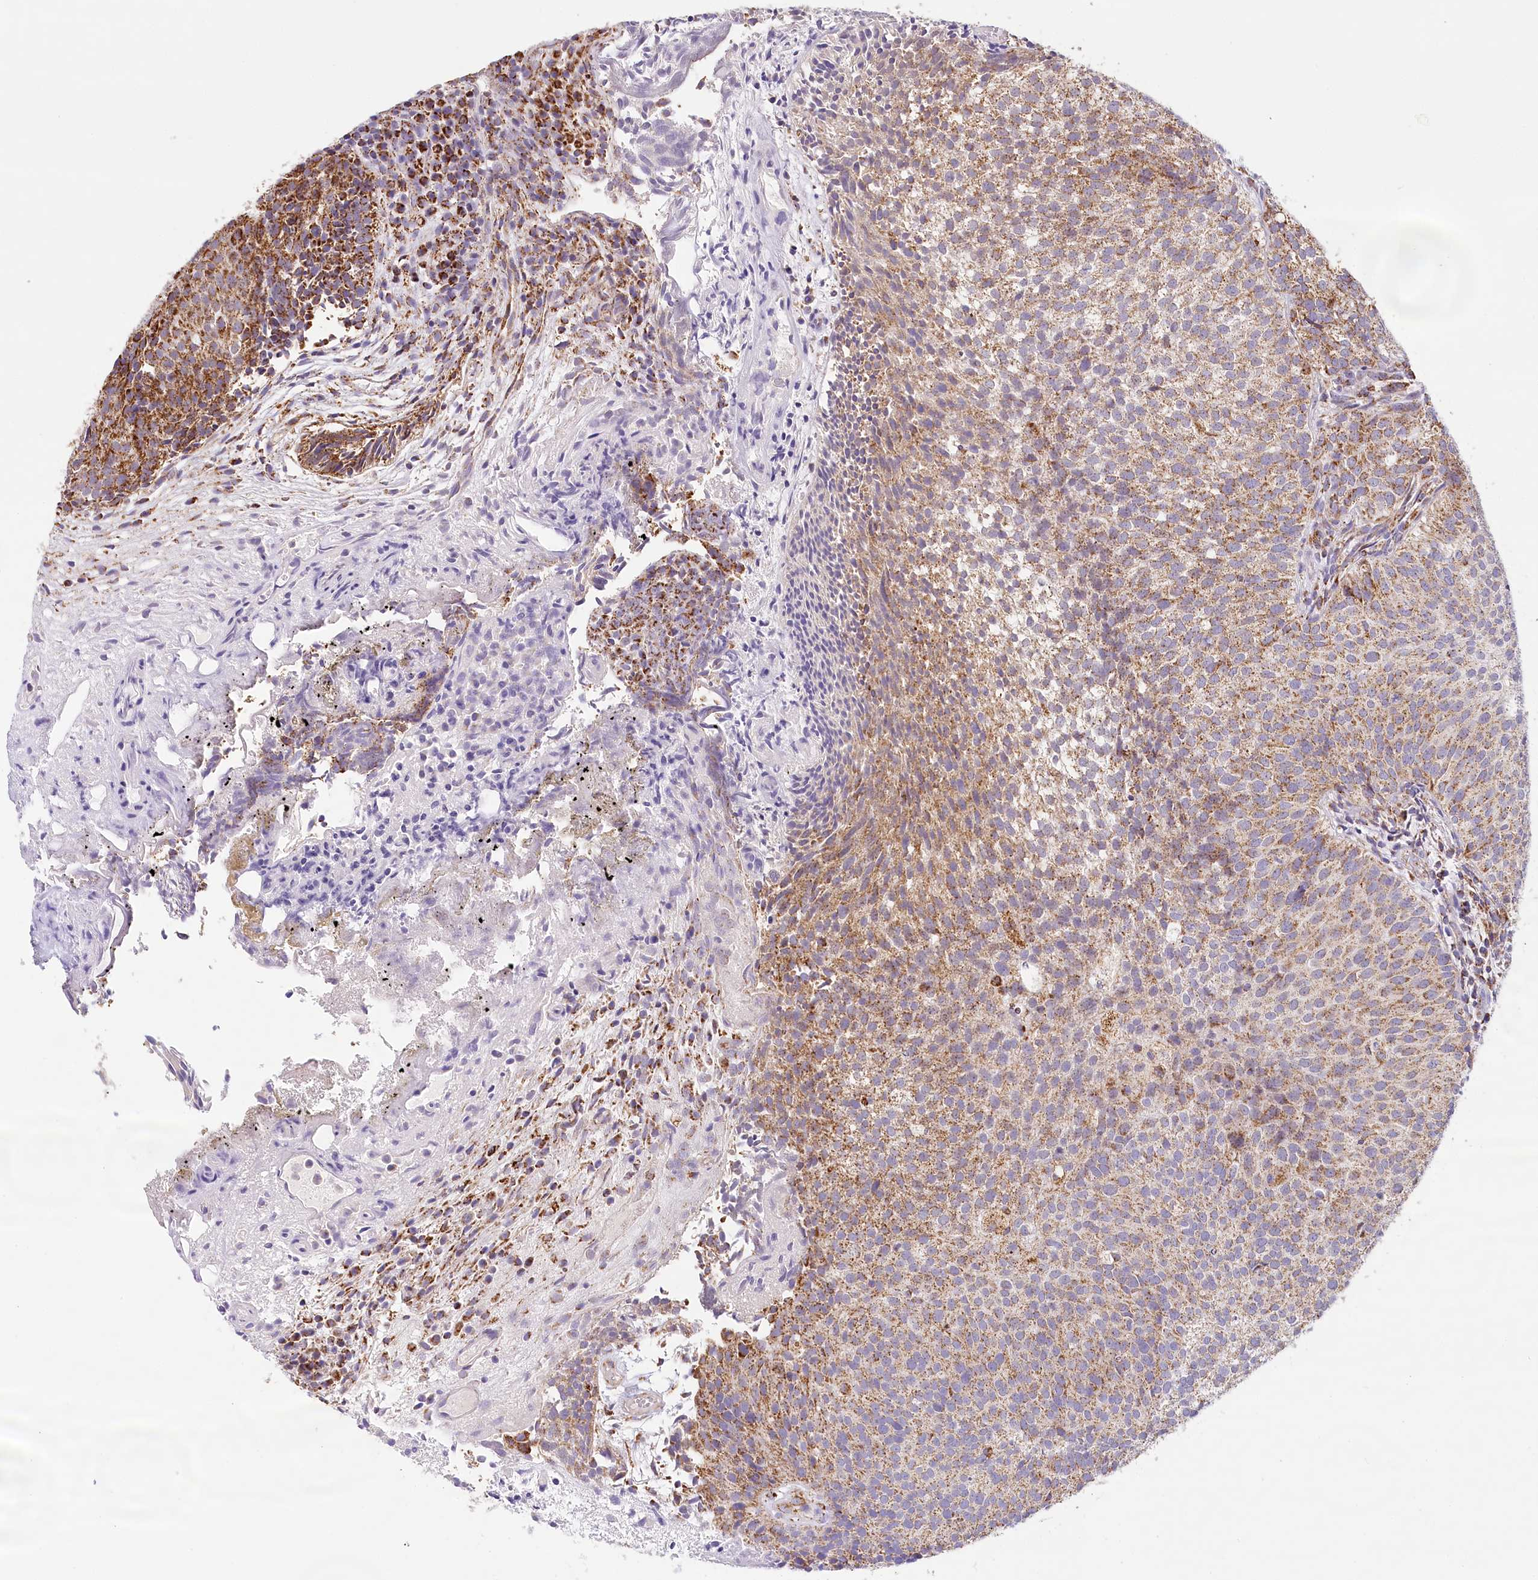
{"staining": {"intensity": "strong", "quantity": "25%-75%", "location": "cytoplasmic/membranous"}, "tissue": "urothelial cancer", "cell_type": "Tumor cells", "image_type": "cancer", "snomed": [{"axis": "morphology", "description": "Urothelial carcinoma, Low grade"}, {"axis": "topography", "description": "Urinary bladder"}], "caption": "Approximately 25%-75% of tumor cells in human urothelial carcinoma (low-grade) demonstrate strong cytoplasmic/membranous protein staining as visualized by brown immunohistochemical staining.", "gene": "LSS", "patient": {"sex": "male", "age": 86}}